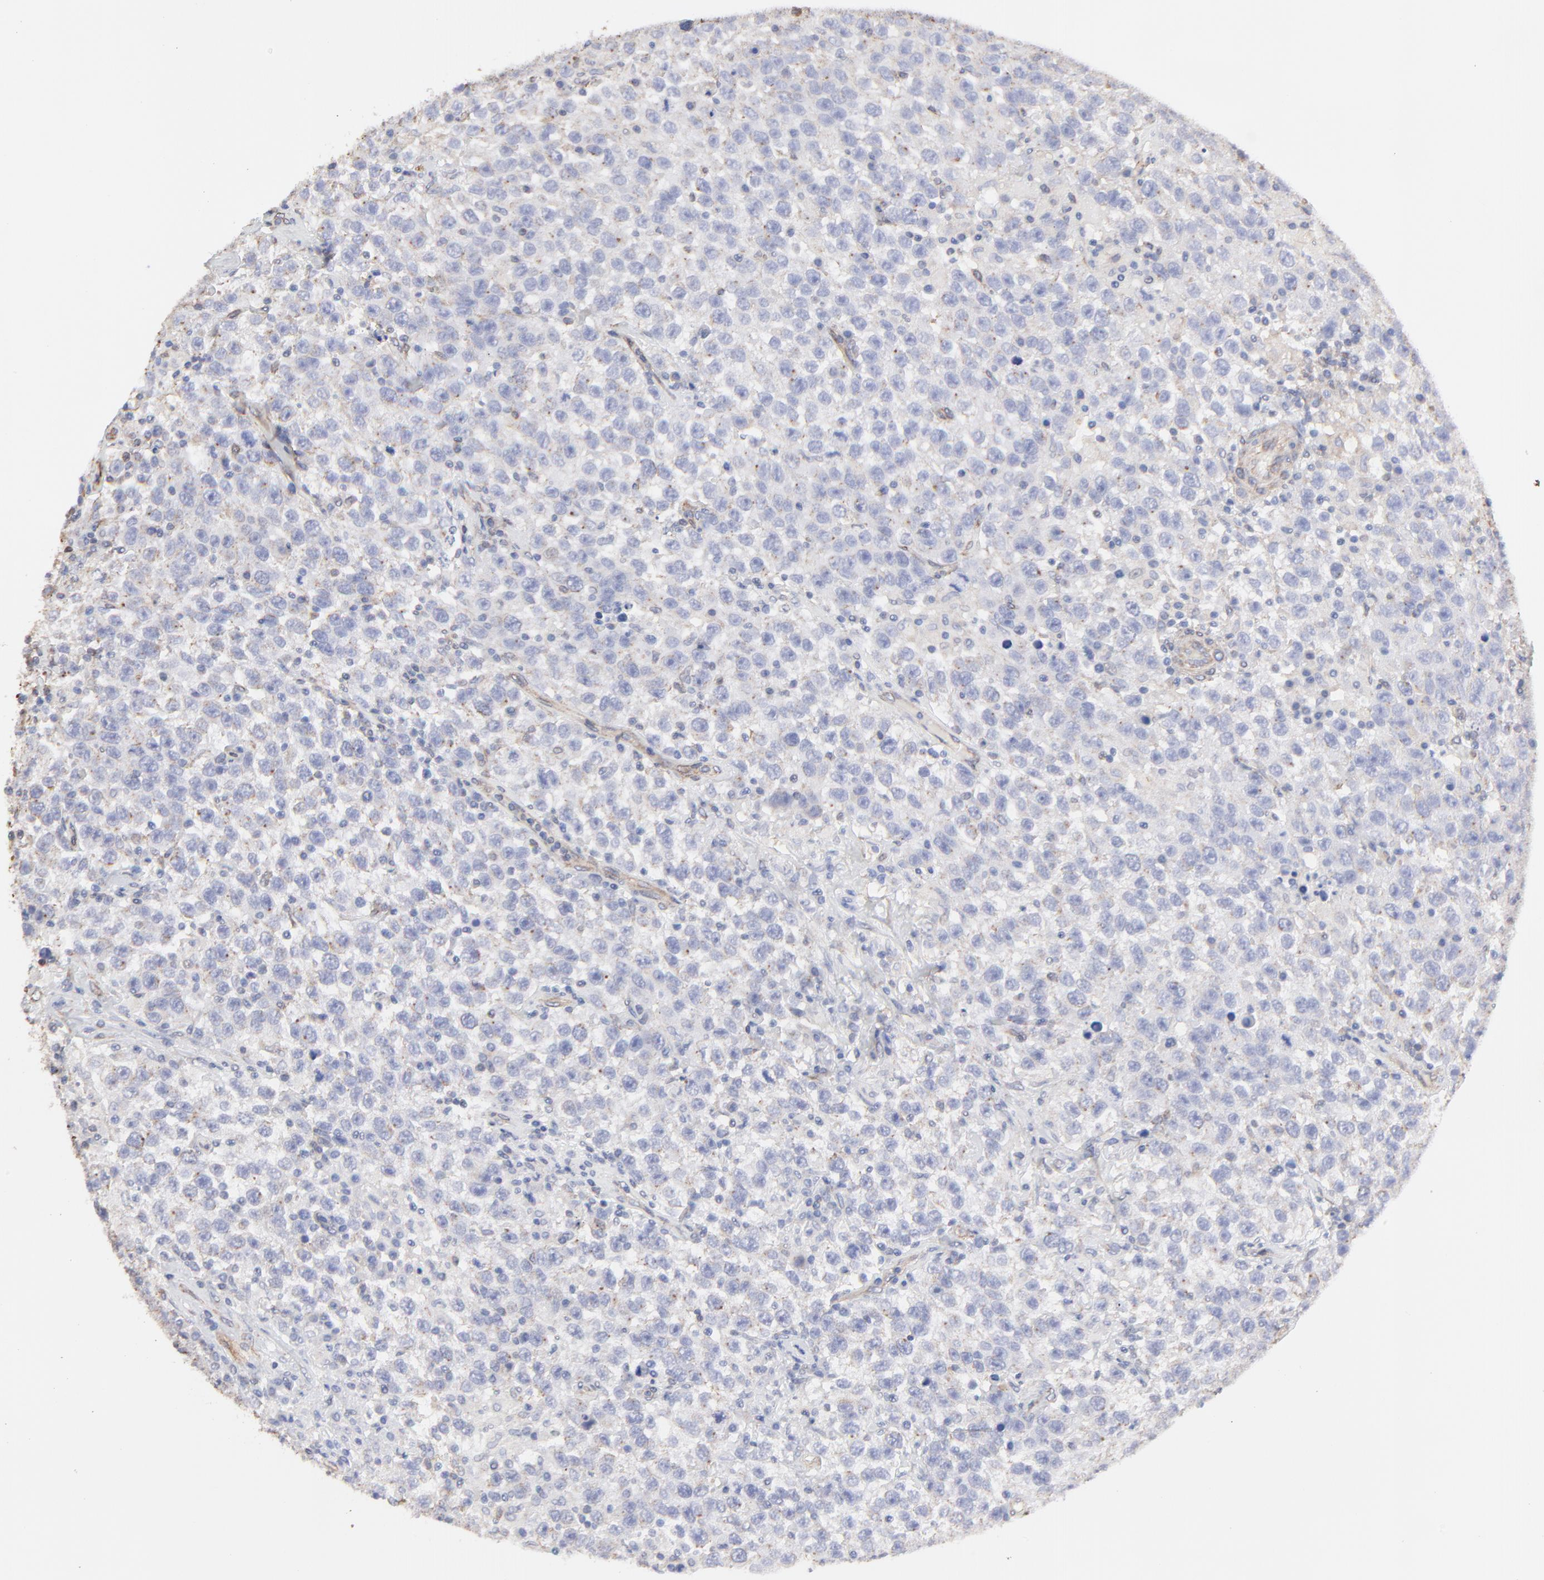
{"staining": {"intensity": "negative", "quantity": "none", "location": "none"}, "tissue": "testis cancer", "cell_type": "Tumor cells", "image_type": "cancer", "snomed": [{"axis": "morphology", "description": "Seminoma, NOS"}, {"axis": "topography", "description": "Testis"}], "caption": "An immunohistochemistry (IHC) image of seminoma (testis) is shown. There is no staining in tumor cells of seminoma (testis).", "gene": "LRCH2", "patient": {"sex": "male", "age": 41}}